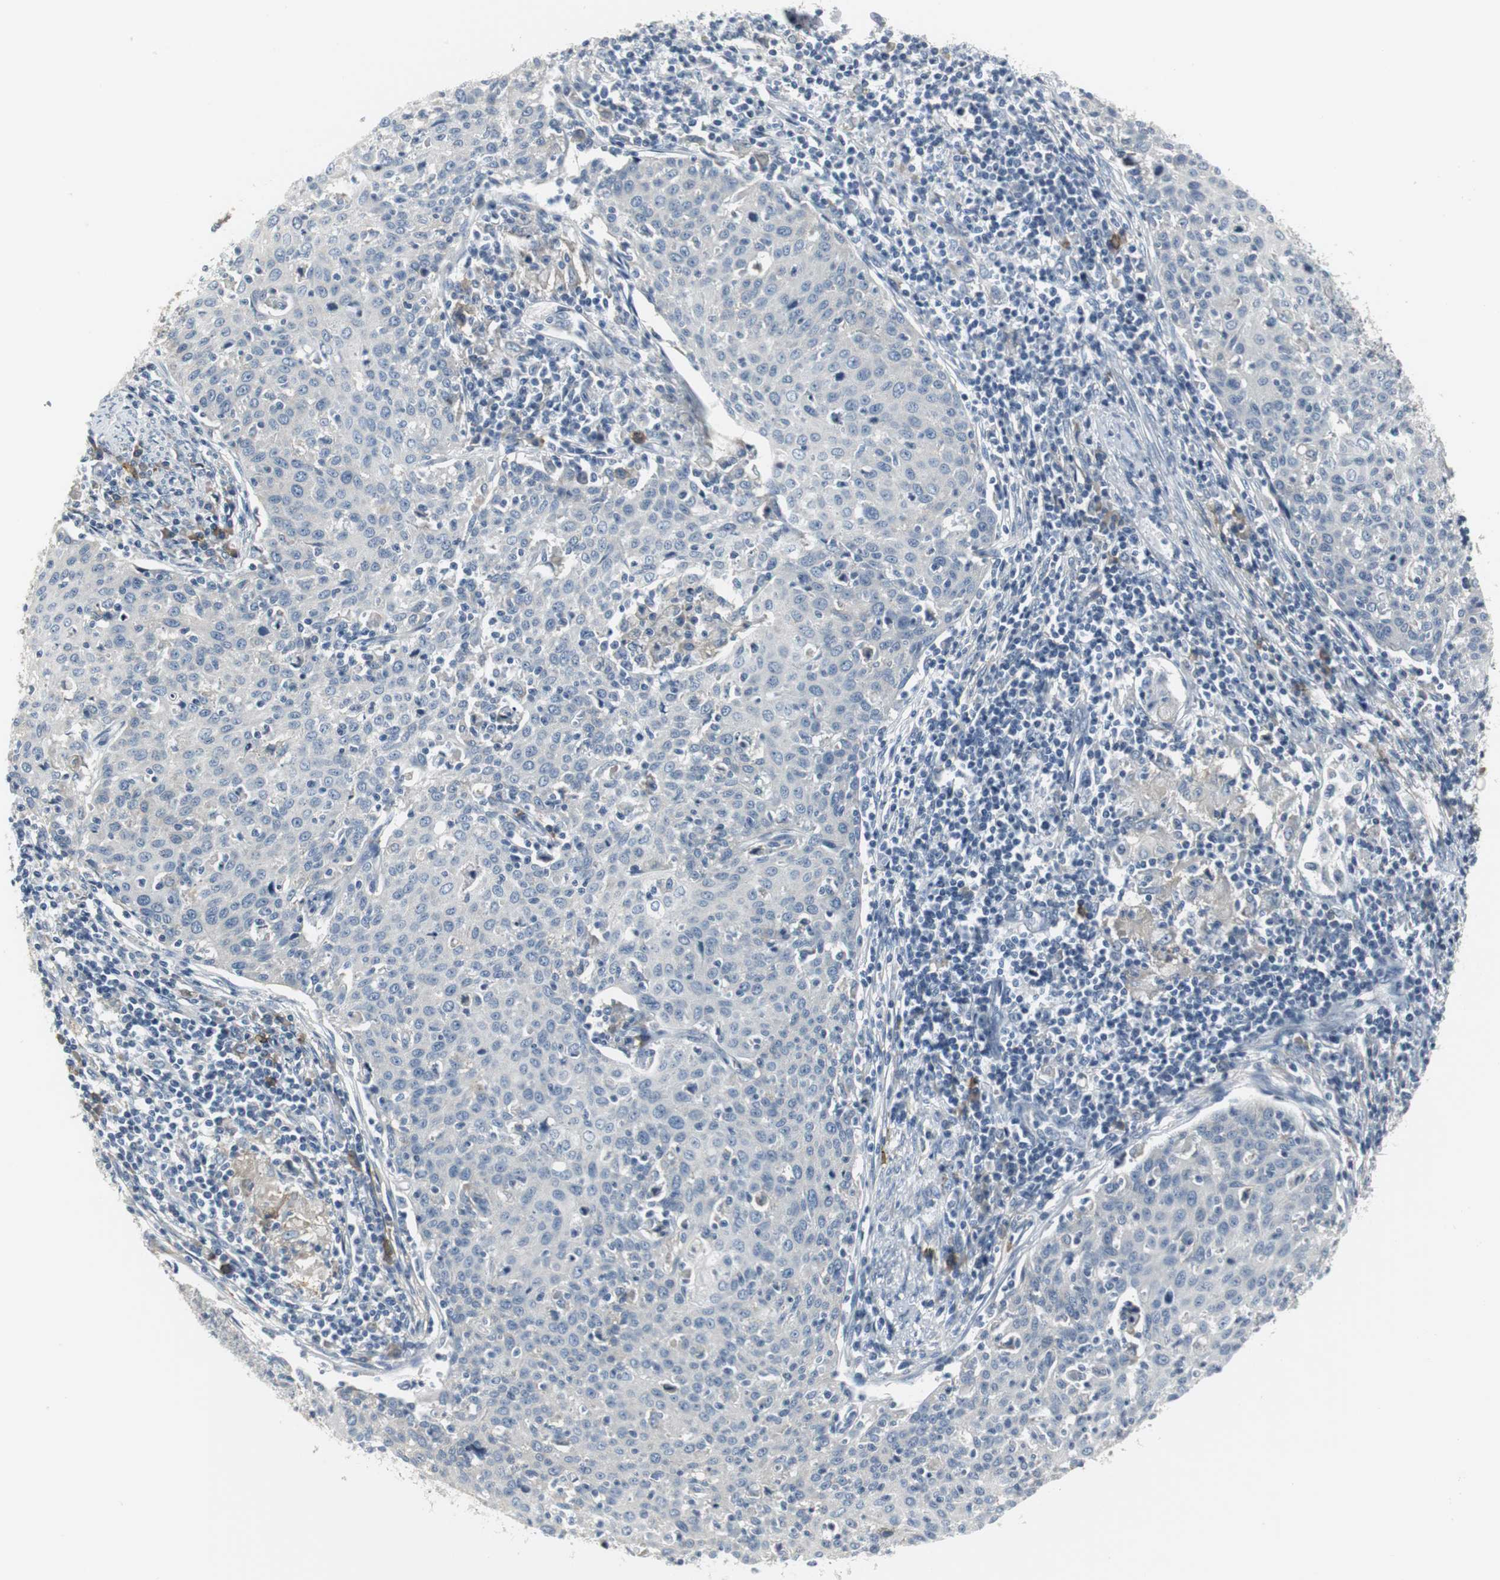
{"staining": {"intensity": "negative", "quantity": "none", "location": "none"}, "tissue": "cervical cancer", "cell_type": "Tumor cells", "image_type": "cancer", "snomed": [{"axis": "morphology", "description": "Squamous cell carcinoma, NOS"}, {"axis": "topography", "description": "Cervix"}], "caption": "The micrograph displays no staining of tumor cells in cervical cancer.", "gene": "SLC2A5", "patient": {"sex": "female", "age": 38}}